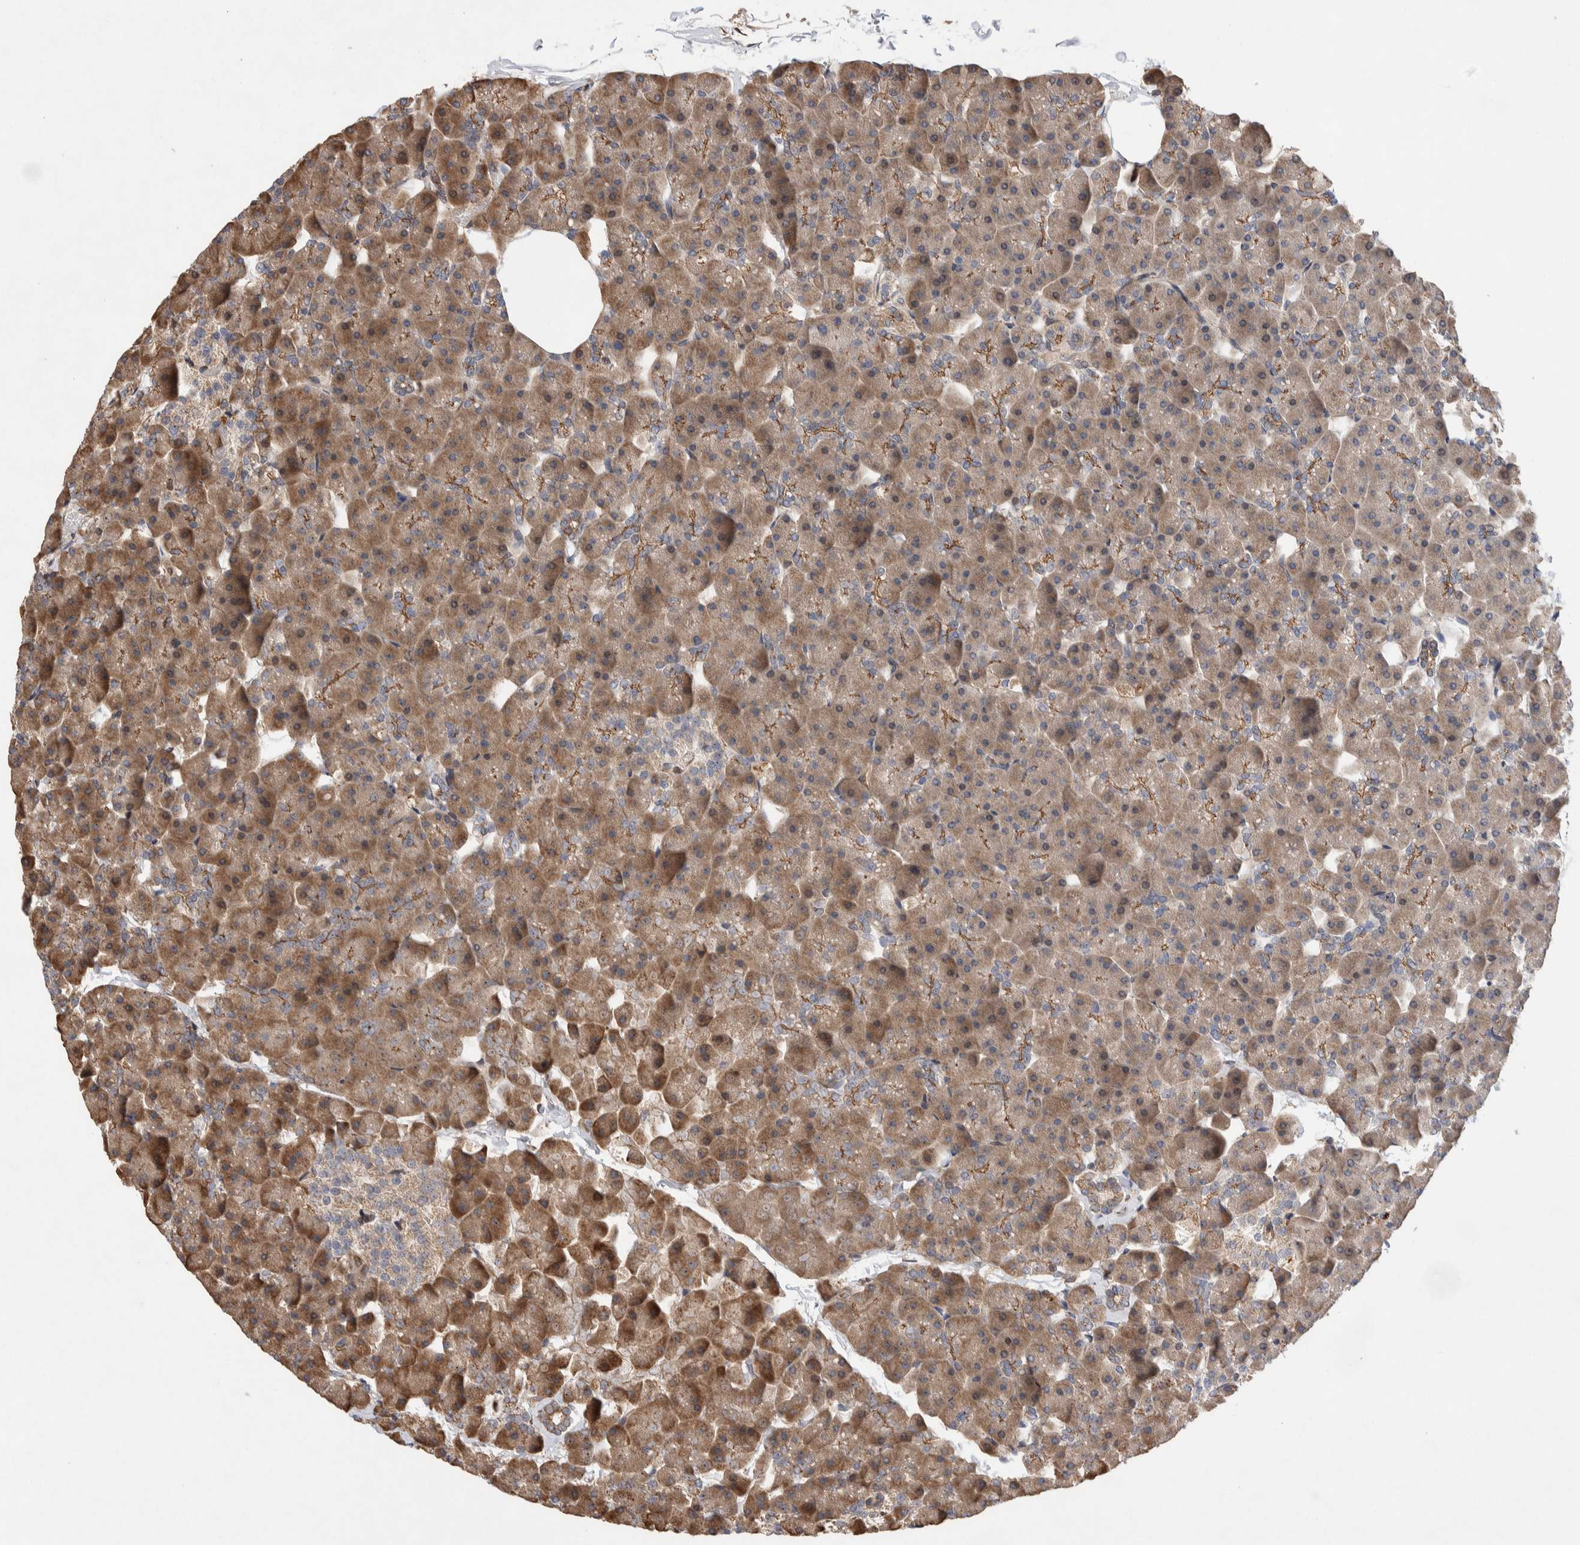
{"staining": {"intensity": "strong", "quantity": "25%-75%", "location": "cytoplasmic/membranous"}, "tissue": "pancreas", "cell_type": "Exocrine glandular cells", "image_type": "normal", "snomed": [{"axis": "morphology", "description": "Normal tissue, NOS"}, {"axis": "topography", "description": "Pancreas"}], "caption": "Immunohistochemistry (IHC) (DAB) staining of benign pancreas exhibits strong cytoplasmic/membranous protein expression in about 25%-75% of exocrine glandular cells.", "gene": "LZTS1", "patient": {"sex": "male", "age": 35}}